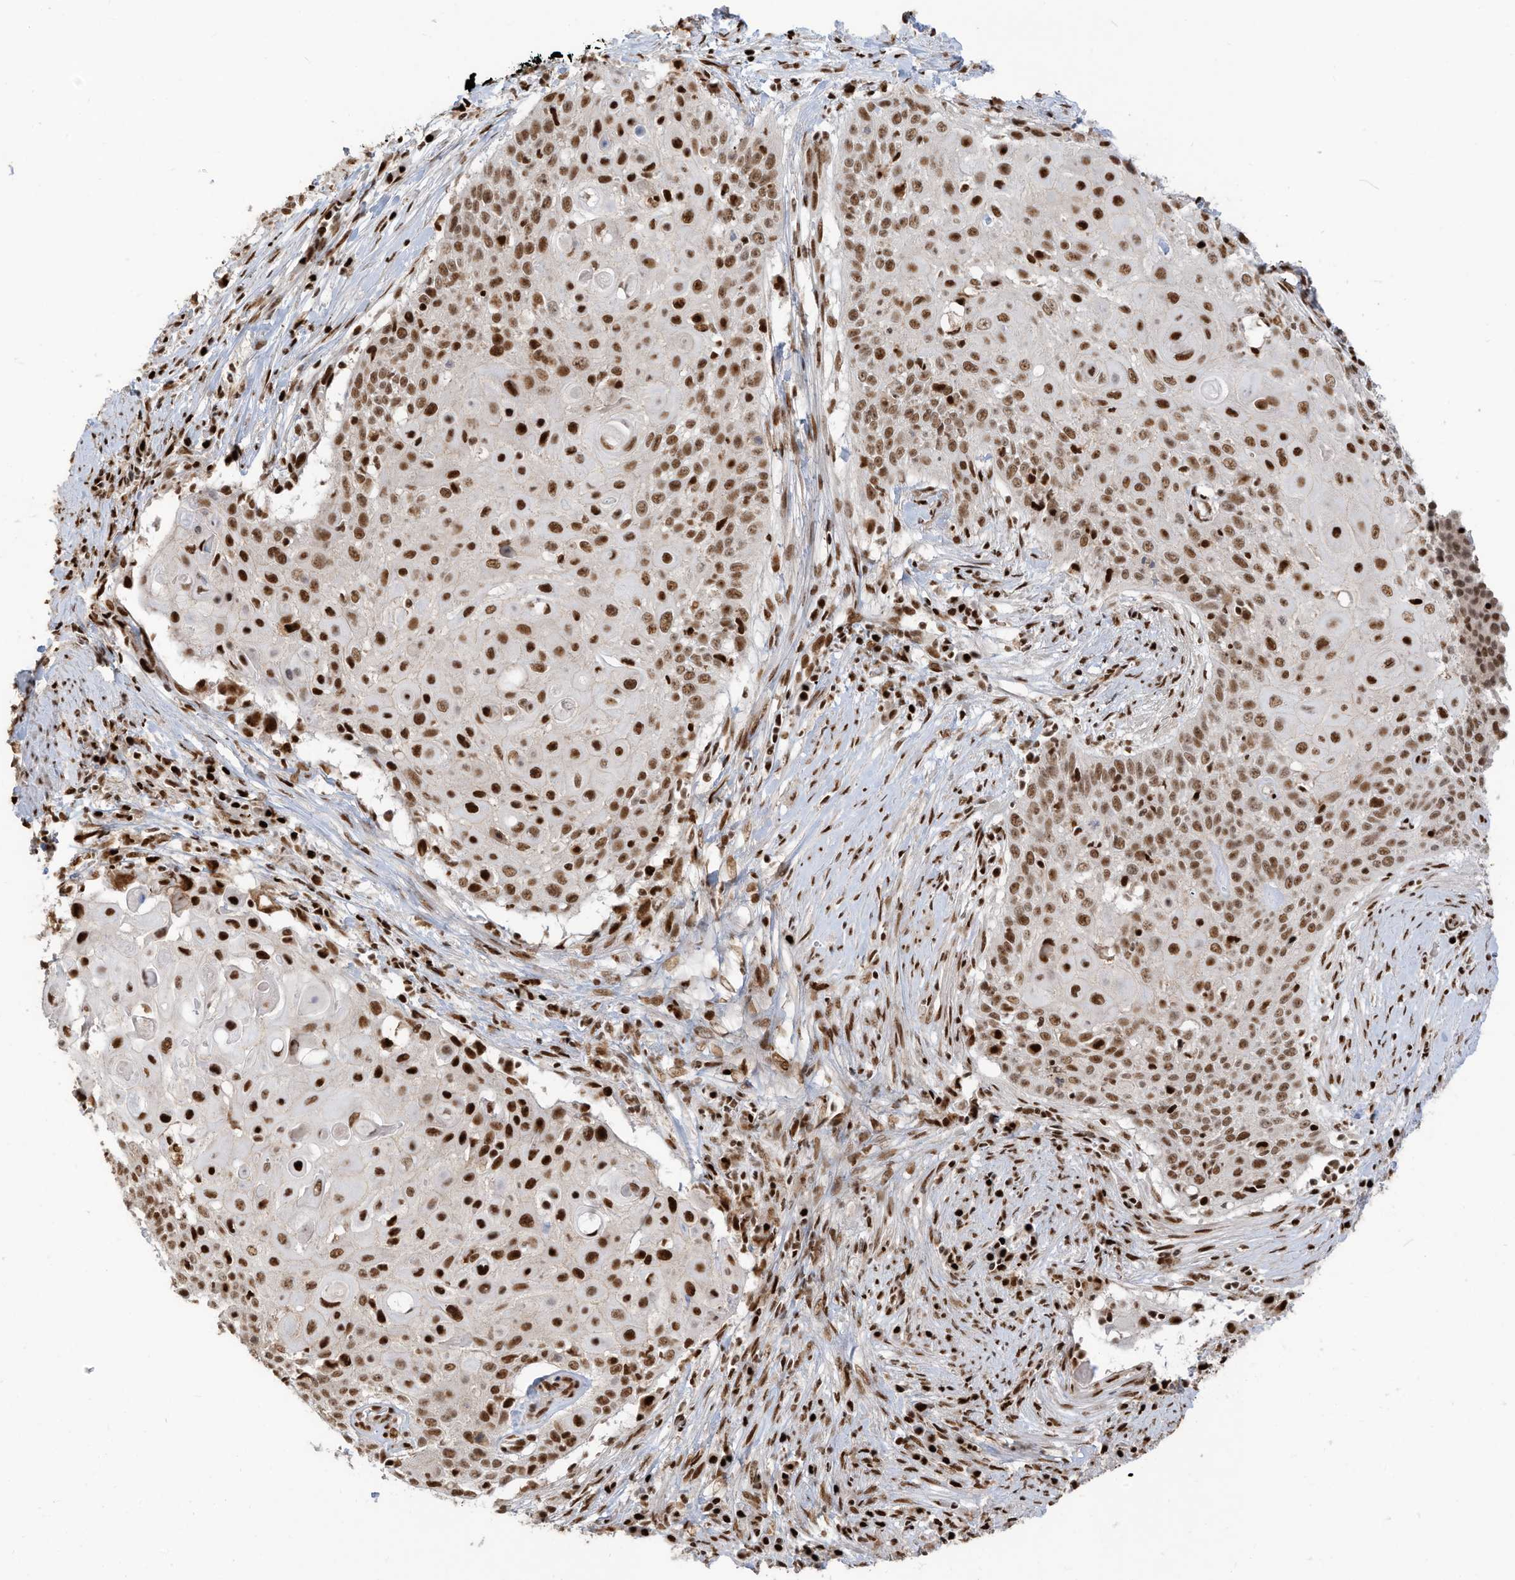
{"staining": {"intensity": "strong", "quantity": ">75%", "location": "nuclear"}, "tissue": "cervical cancer", "cell_type": "Tumor cells", "image_type": "cancer", "snomed": [{"axis": "morphology", "description": "Squamous cell carcinoma, NOS"}, {"axis": "topography", "description": "Cervix"}], "caption": "Cervical cancer stained with a protein marker demonstrates strong staining in tumor cells.", "gene": "SAMD15", "patient": {"sex": "female", "age": 39}}